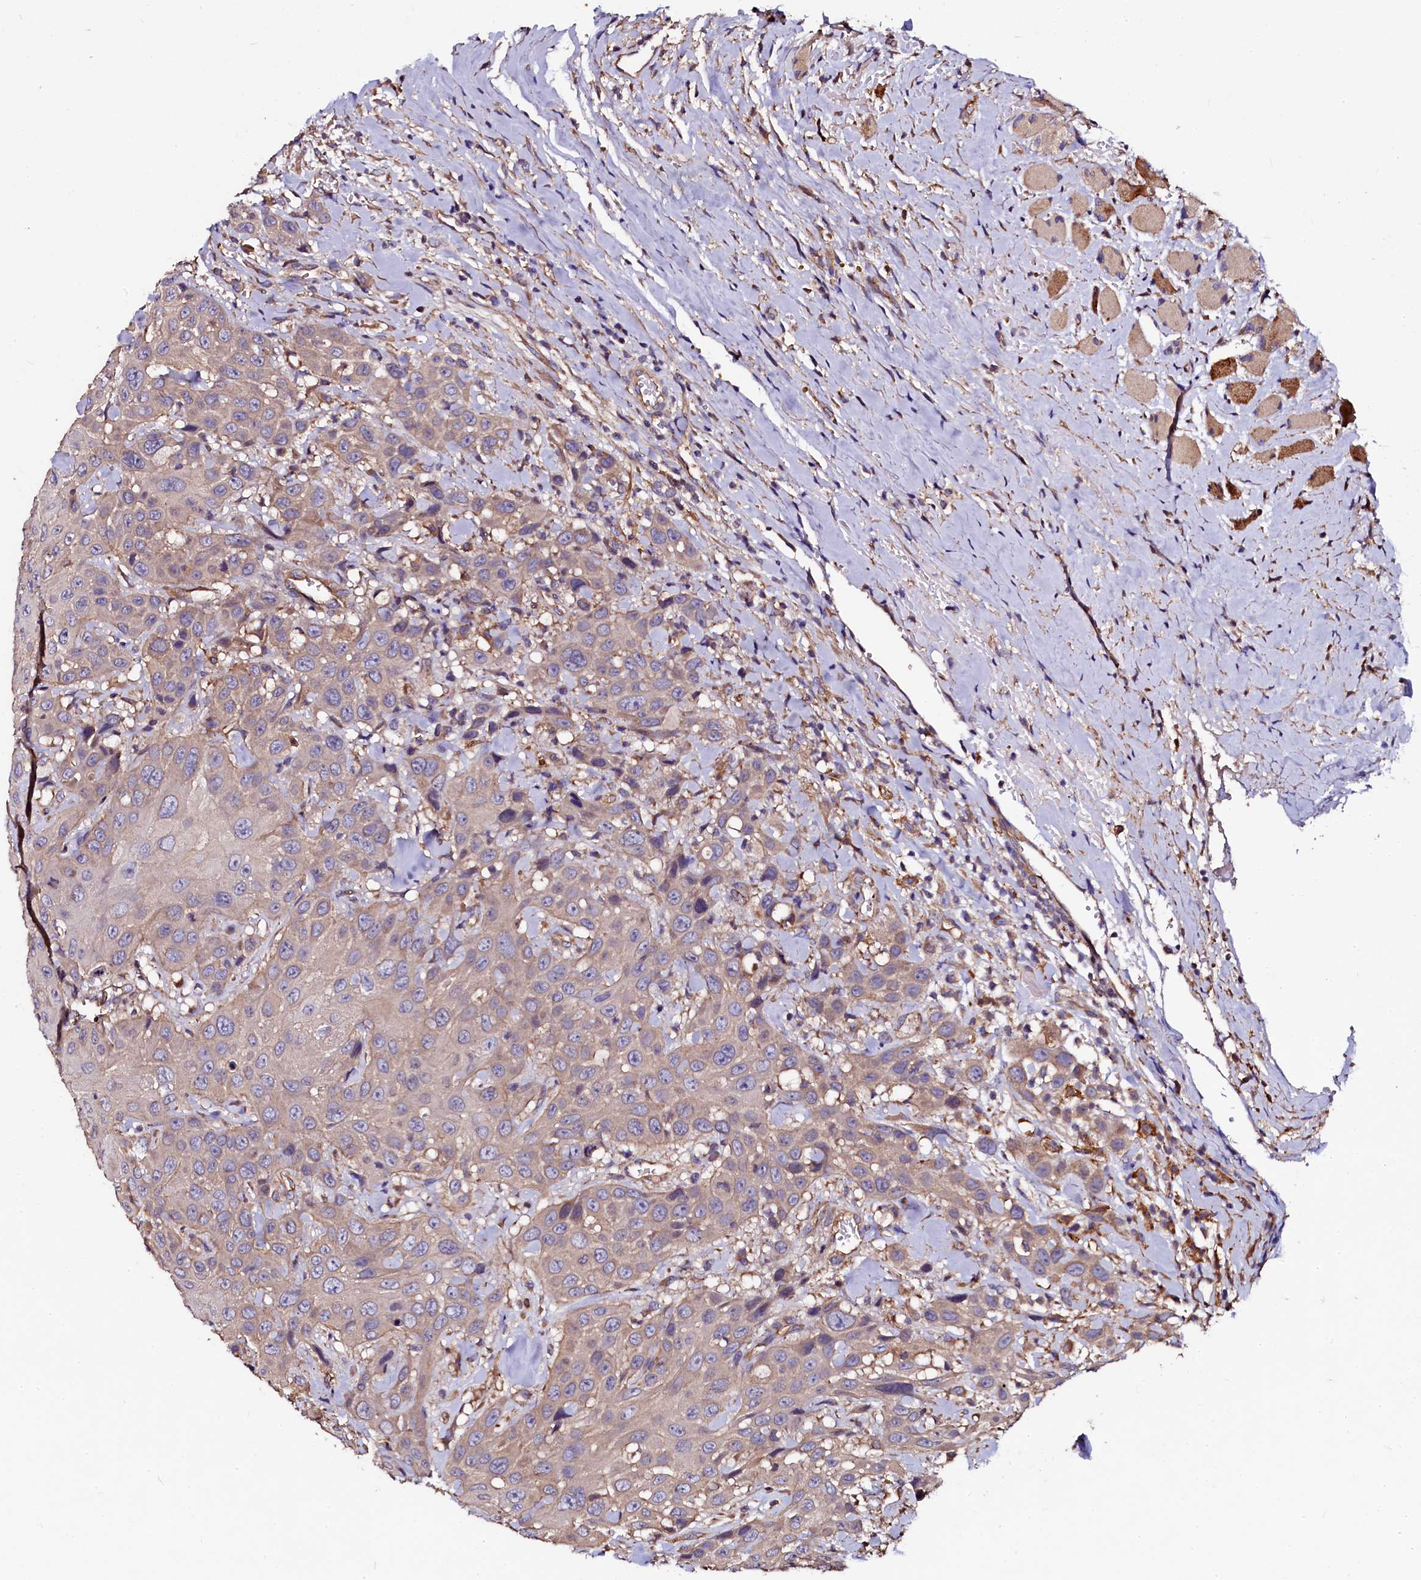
{"staining": {"intensity": "weak", "quantity": "<25%", "location": "cytoplasmic/membranous"}, "tissue": "head and neck cancer", "cell_type": "Tumor cells", "image_type": "cancer", "snomed": [{"axis": "morphology", "description": "Squamous cell carcinoma, NOS"}, {"axis": "topography", "description": "Head-Neck"}], "caption": "This is an IHC micrograph of human squamous cell carcinoma (head and neck). There is no staining in tumor cells.", "gene": "APPL2", "patient": {"sex": "male", "age": 81}}